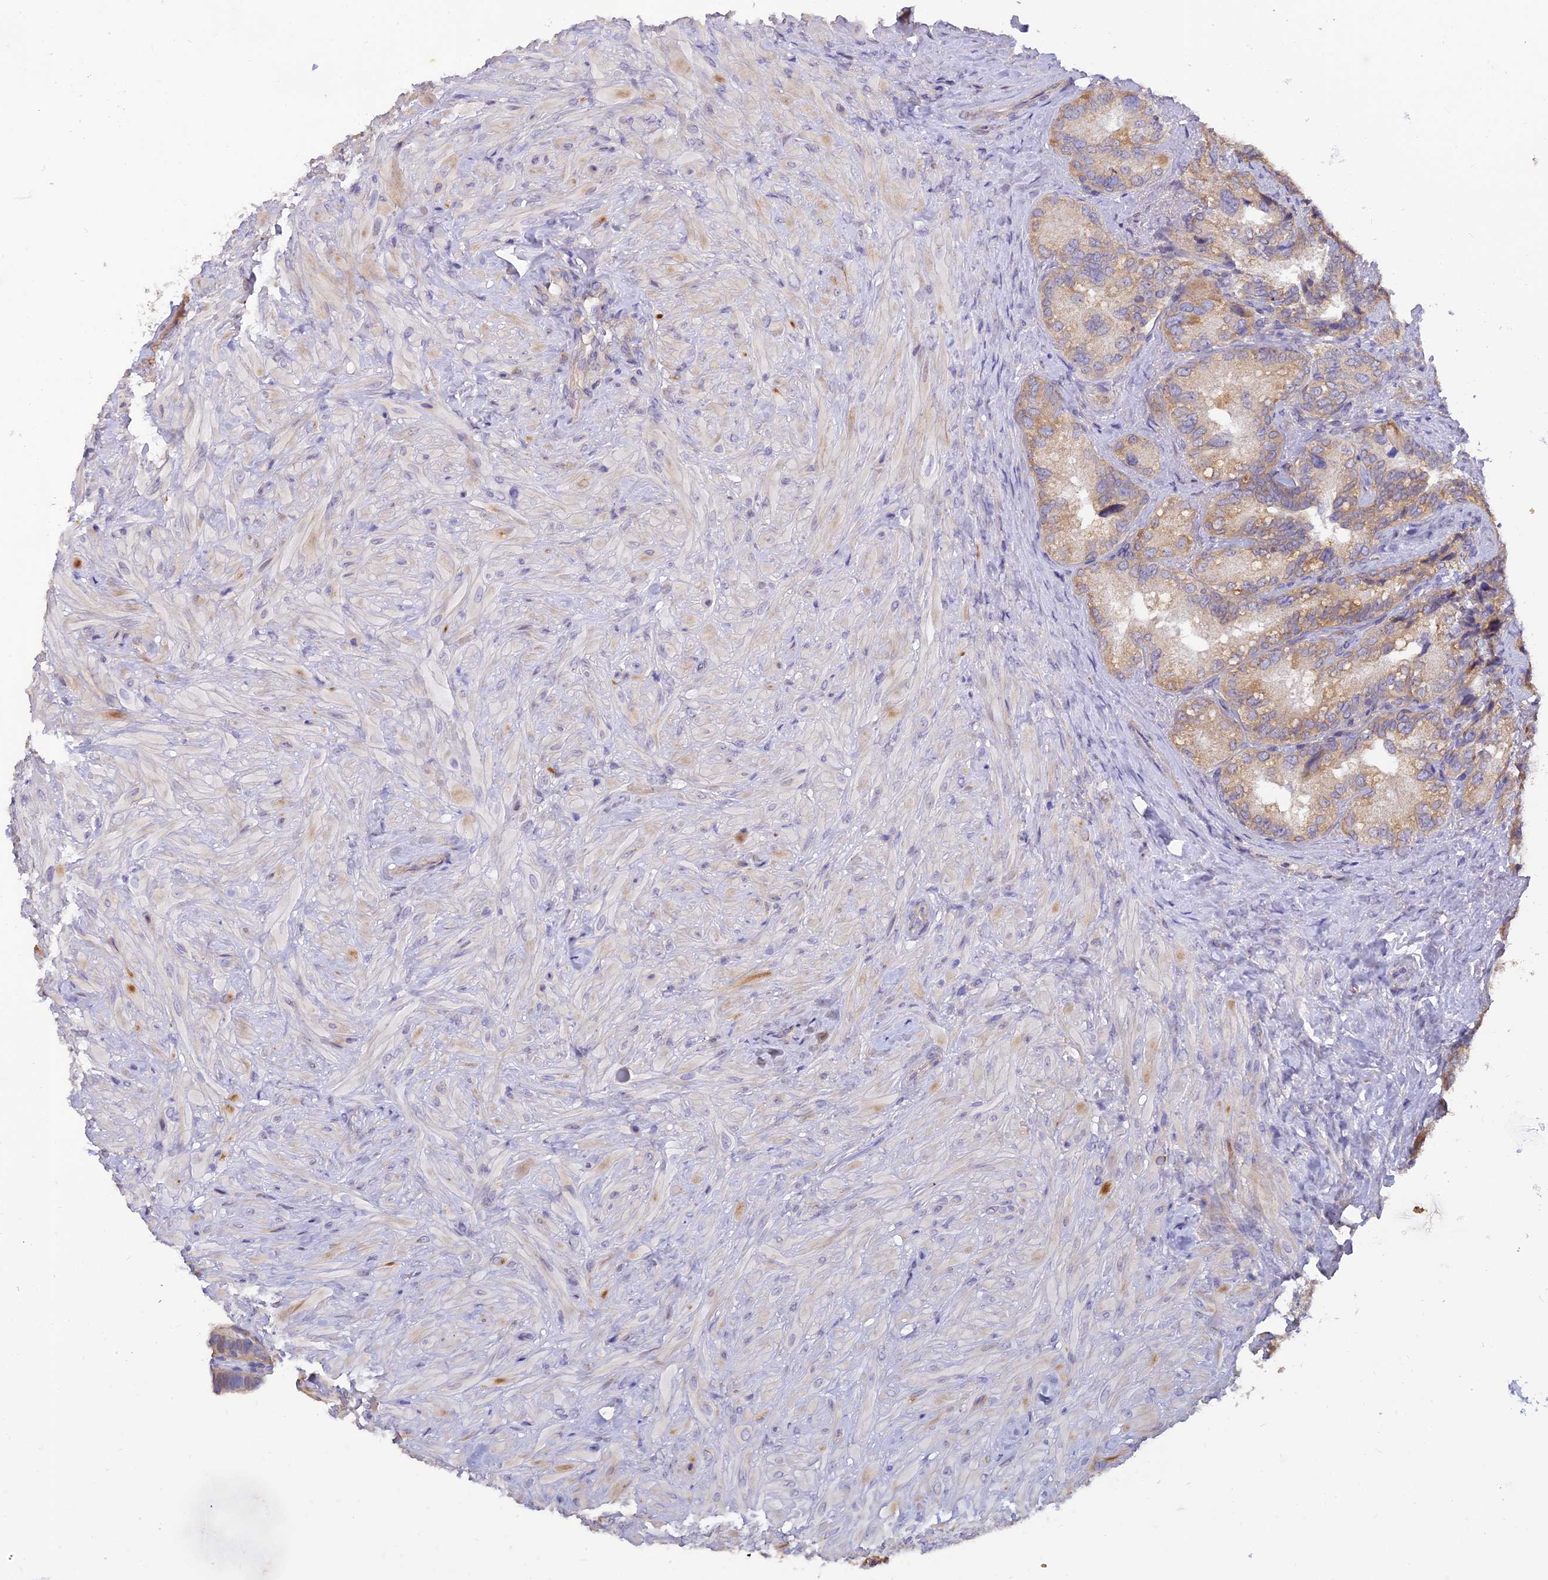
{"staining": {"intensity": "moderate", "quantity": "25%-75%", "location": "cytoplasmic/membranous"}, "tissue": "seminal vesicle", "cell_type": "Glandular cells", "image_type": "normal", "snomed": [{"axis": "morphology", "description": "Normal tissue, NOS"}, {"axis": "topography", "description": "Seminal veicle"}, {"axis": "topography", "description": "Peripheral nerve tissue"}], "caption": "IHC histopathology image of normal human seminal vesicle stained for a protein (brown), which demonstrates medium levels of moderate cytoplasmic/membranous positivity in about 25%-75% of glandular cells.", "gene": "ARL8A", "patient": {"sex": "male", "age": 67}}